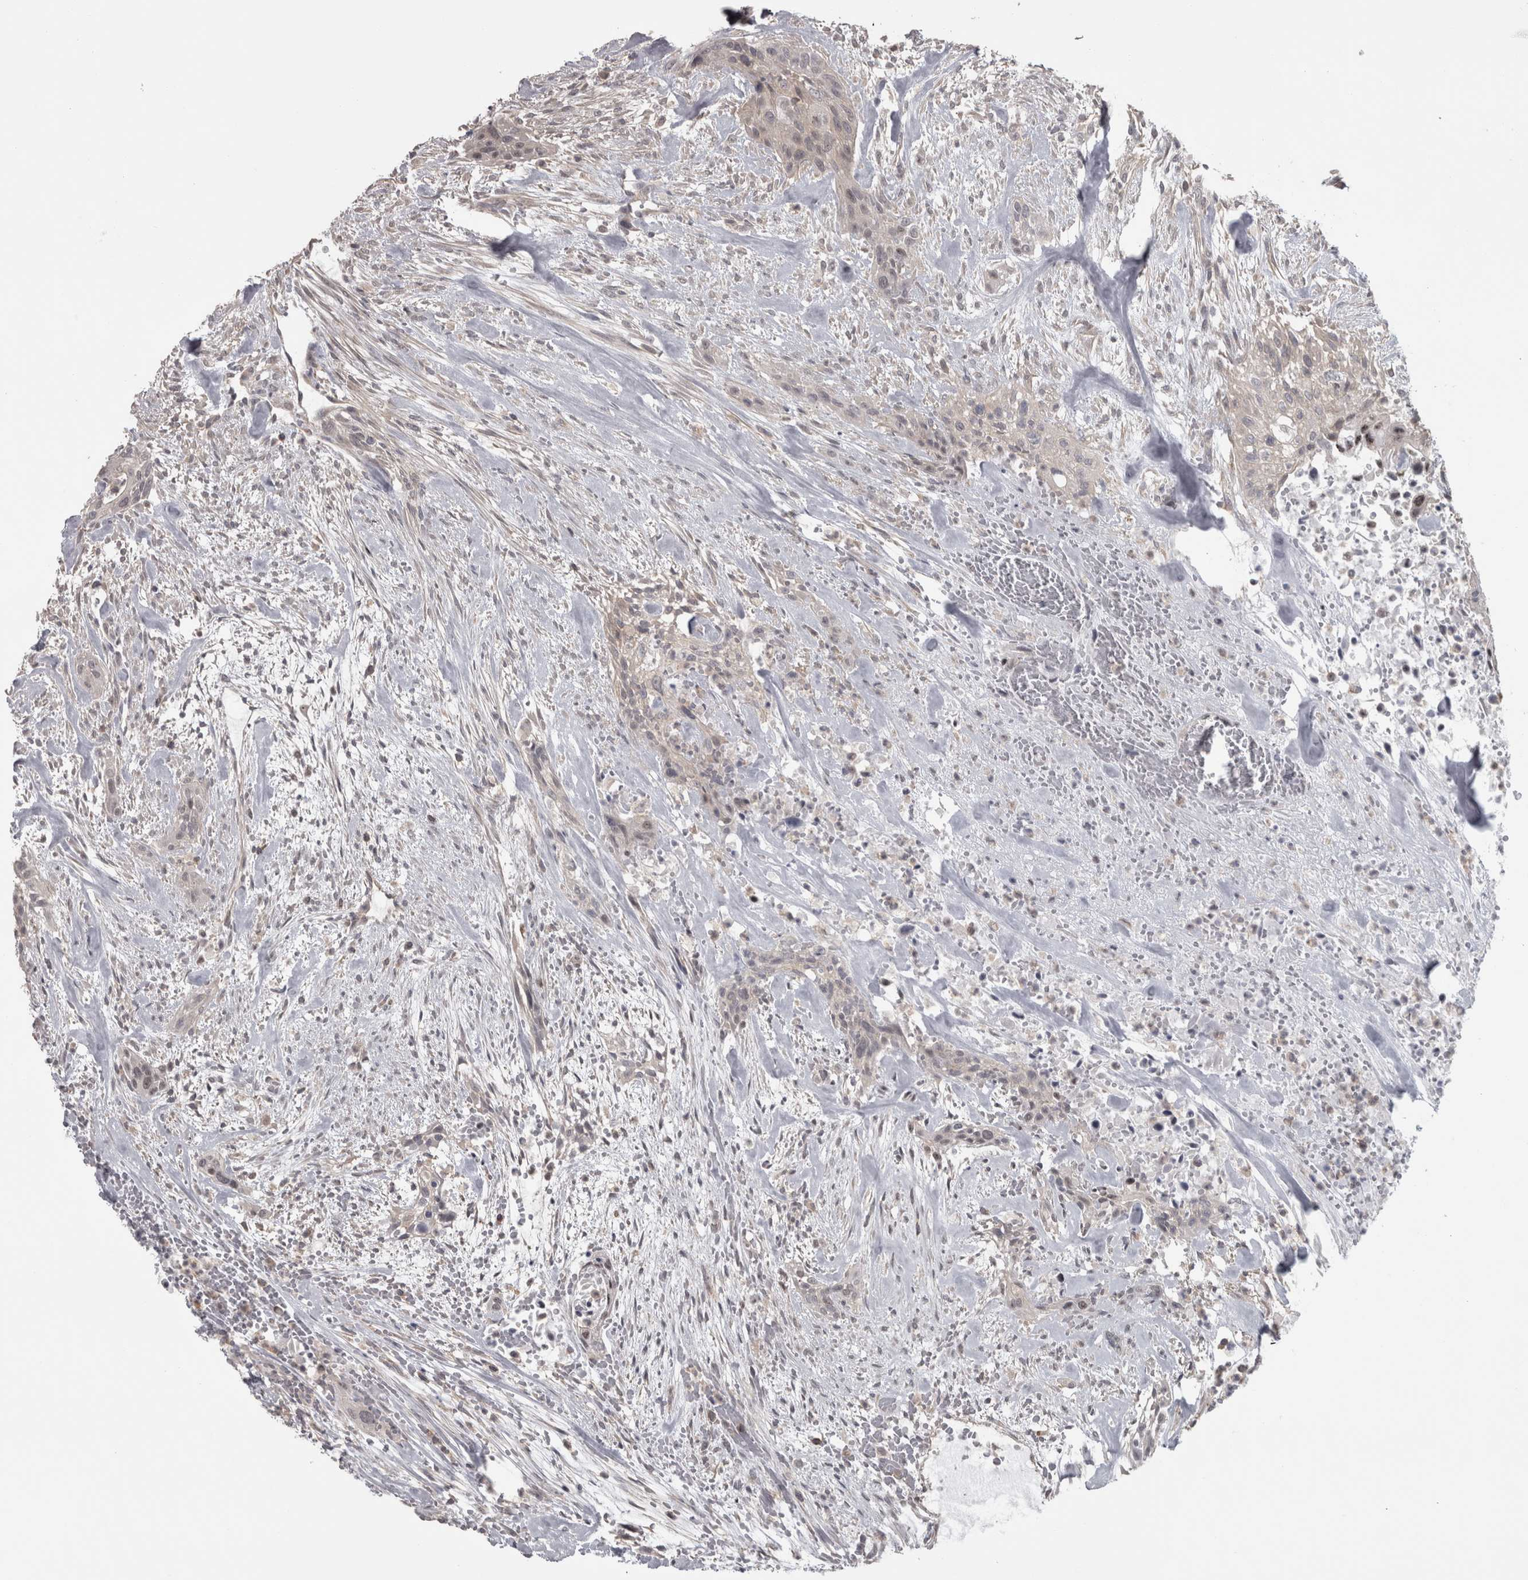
{"staining": {"intensity": "negative", "quantity": "none", "location": "none"}, "tissue": "urothelial cancer", "cell_type": "Tumor cells", "image_type": "cancer", "snomed": [{"axis": "morphology", "description": "Urothelial carcinoma, High grade"}, {"axis": "topography", "description": "Urinary bladder"}], "caption": "Human high-grade urothelial carcinoma stained for a protein using immunohistochemistry displays no expression in tumor cells.", "gene": "PPP1R12B", "patient": {"sex": "male", "age": 35}}